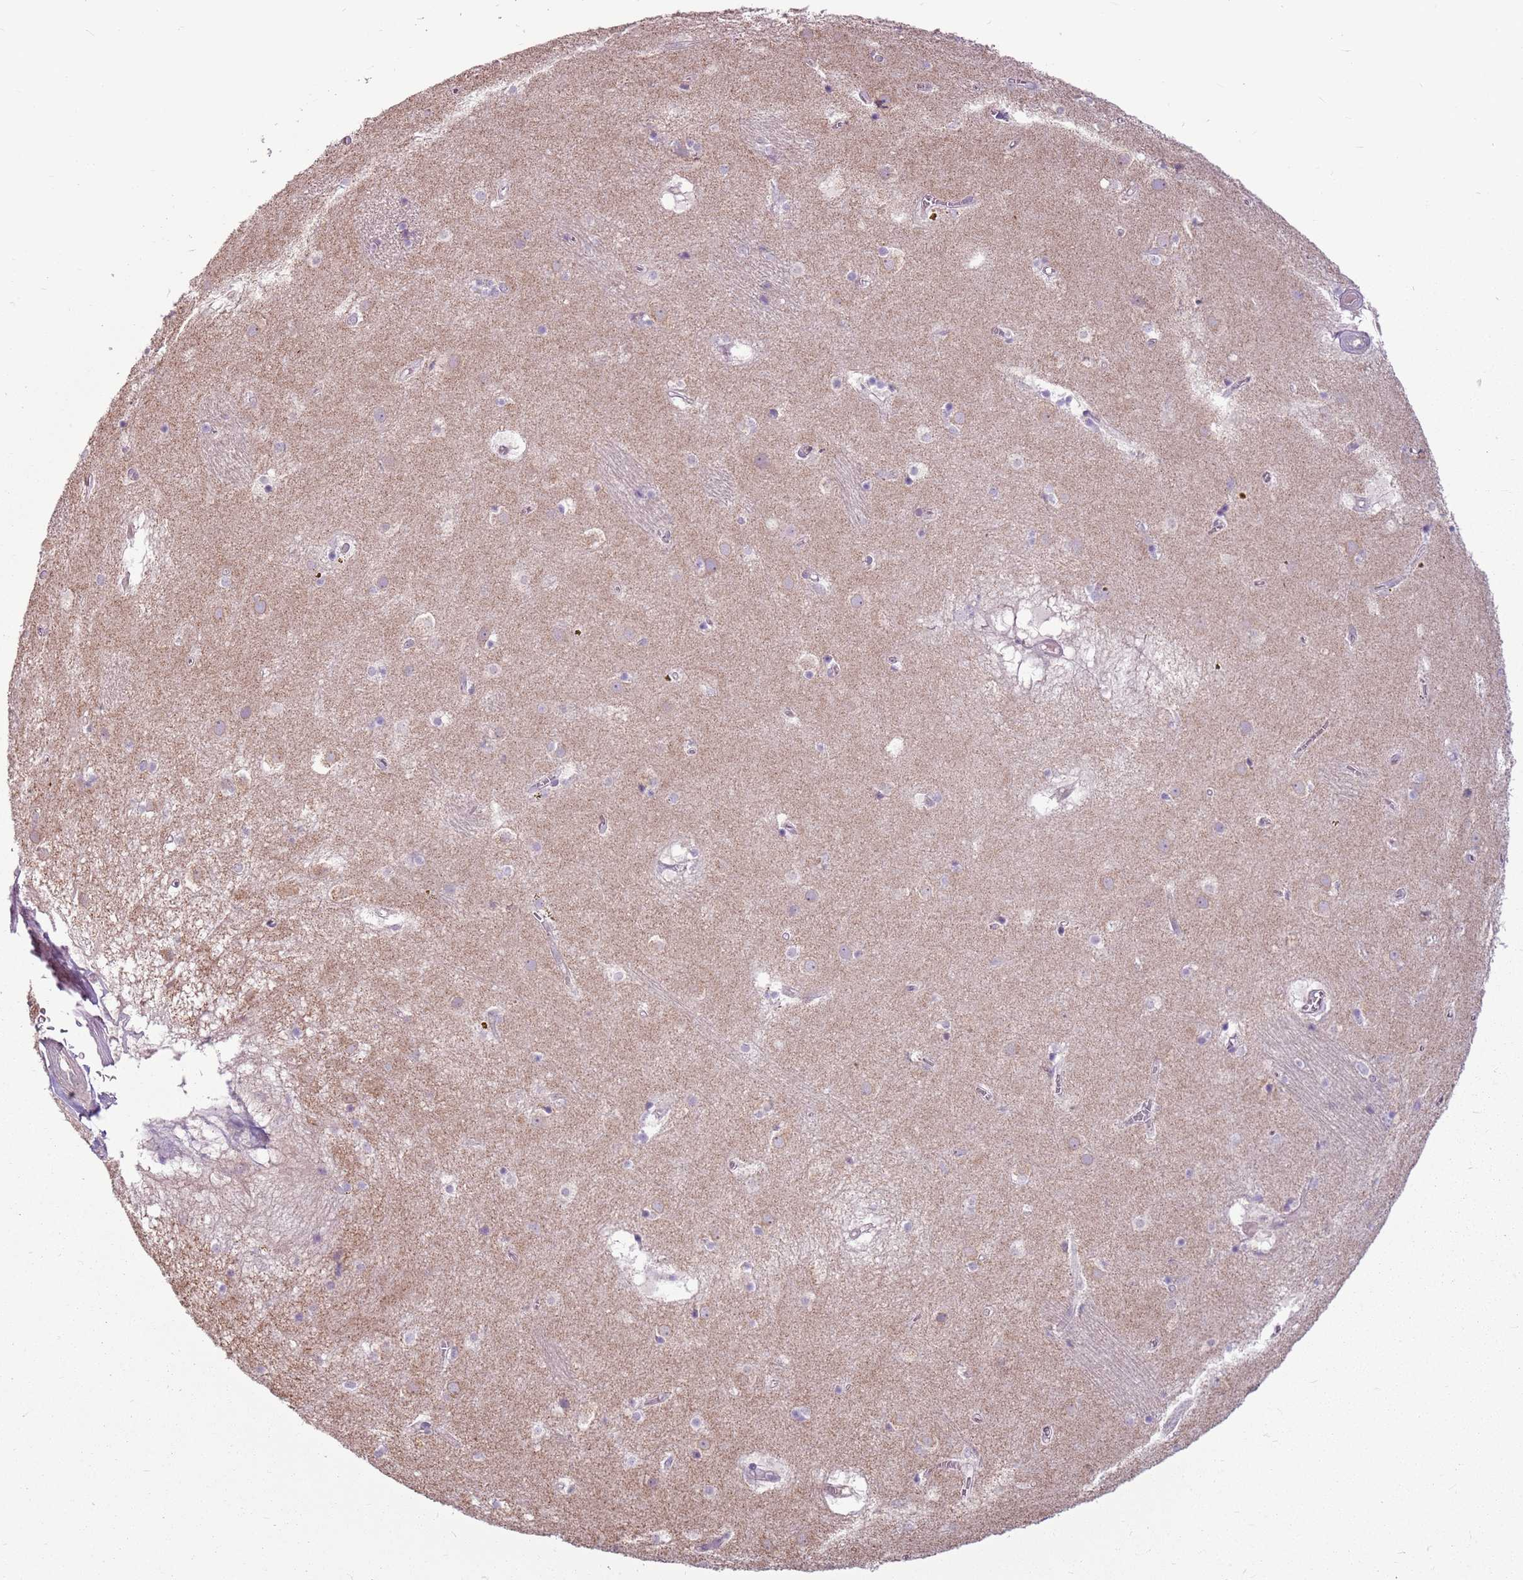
{"staining": {"intensity": "negative", "quantity": "none", "location": "none"}, "tissue": "caudate", "cell_type": "Glial cells", "image_type": "normal", "snomed": [{"axis": "morphology", "description": "Normal tissue, NOS"}, {"axis": "topography", "description": "Lateral ventricle wall"}], "caption": "Immunohistochemistry (IHC) micrograph of unremarkable caudate stained for a protein (brown), which displays no expression in glial cells. (Immunohistochemistry (IHC), brightfield microscopy, high magnification).", "gene": "HSPA14", "patient": {"sex": "male", "age": 70}}